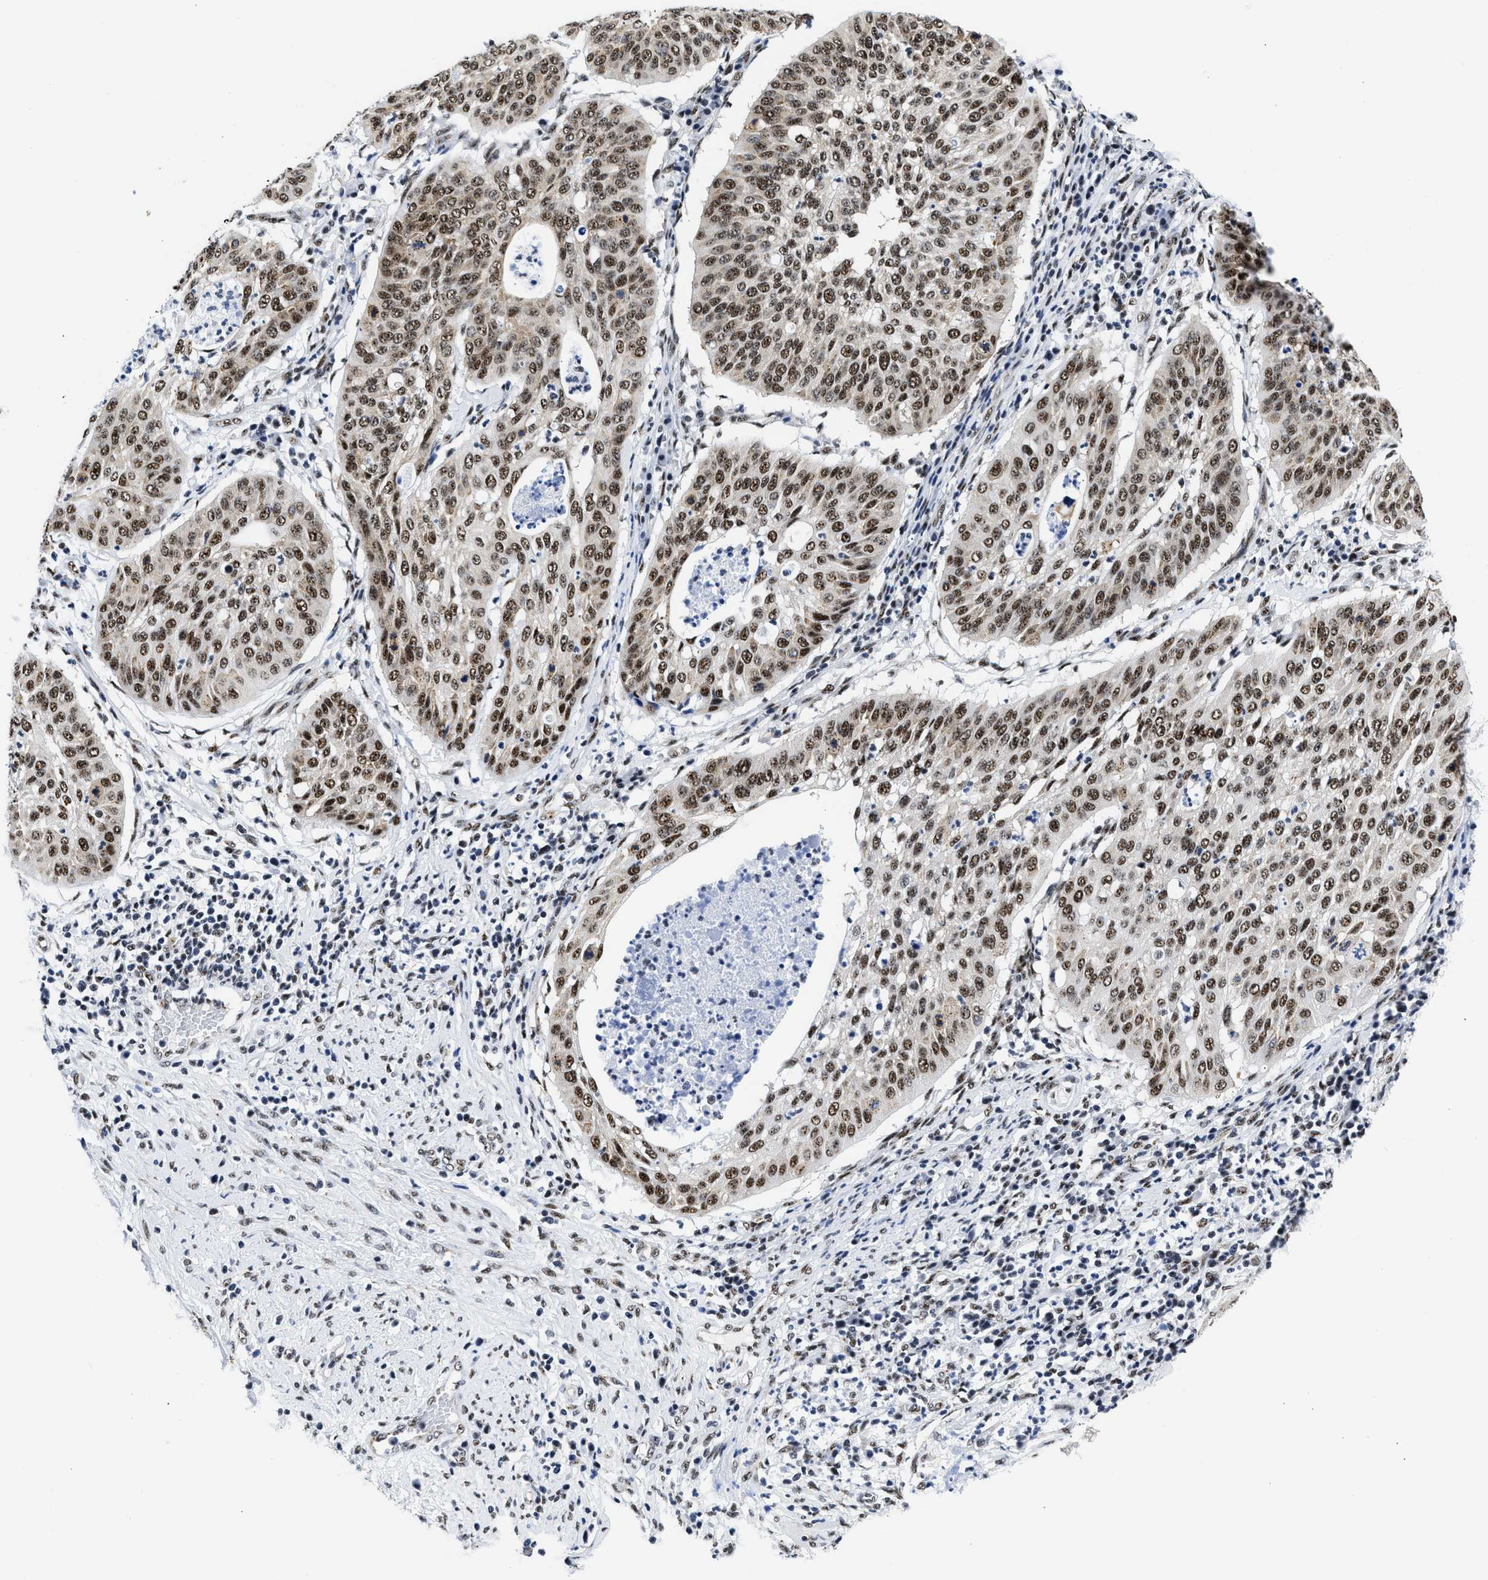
{"staining": {"intensity": "strong", "quantity": ">75%", "location": "nuclear"}, "tissue": "cervical cancer", "cell_type": "Tumor cells", "image_type": "cancer", "snomed": [{"axis": "morphology", "description": "Normal tissue, NOS"}, {"axis": "morphology", "description": "Squamous cell carcinoma, NOS"}, {"axis": "topography", "description": "Cervix"}], "caption": "Immunohistochemistry of cervical cancer (squamous cell carcinoma) displays high levels of strong nuclear expression in approximately >75% of tumor cells.", "gene": "RBM8A", "patient": {"sex": "female", "age": 39}}